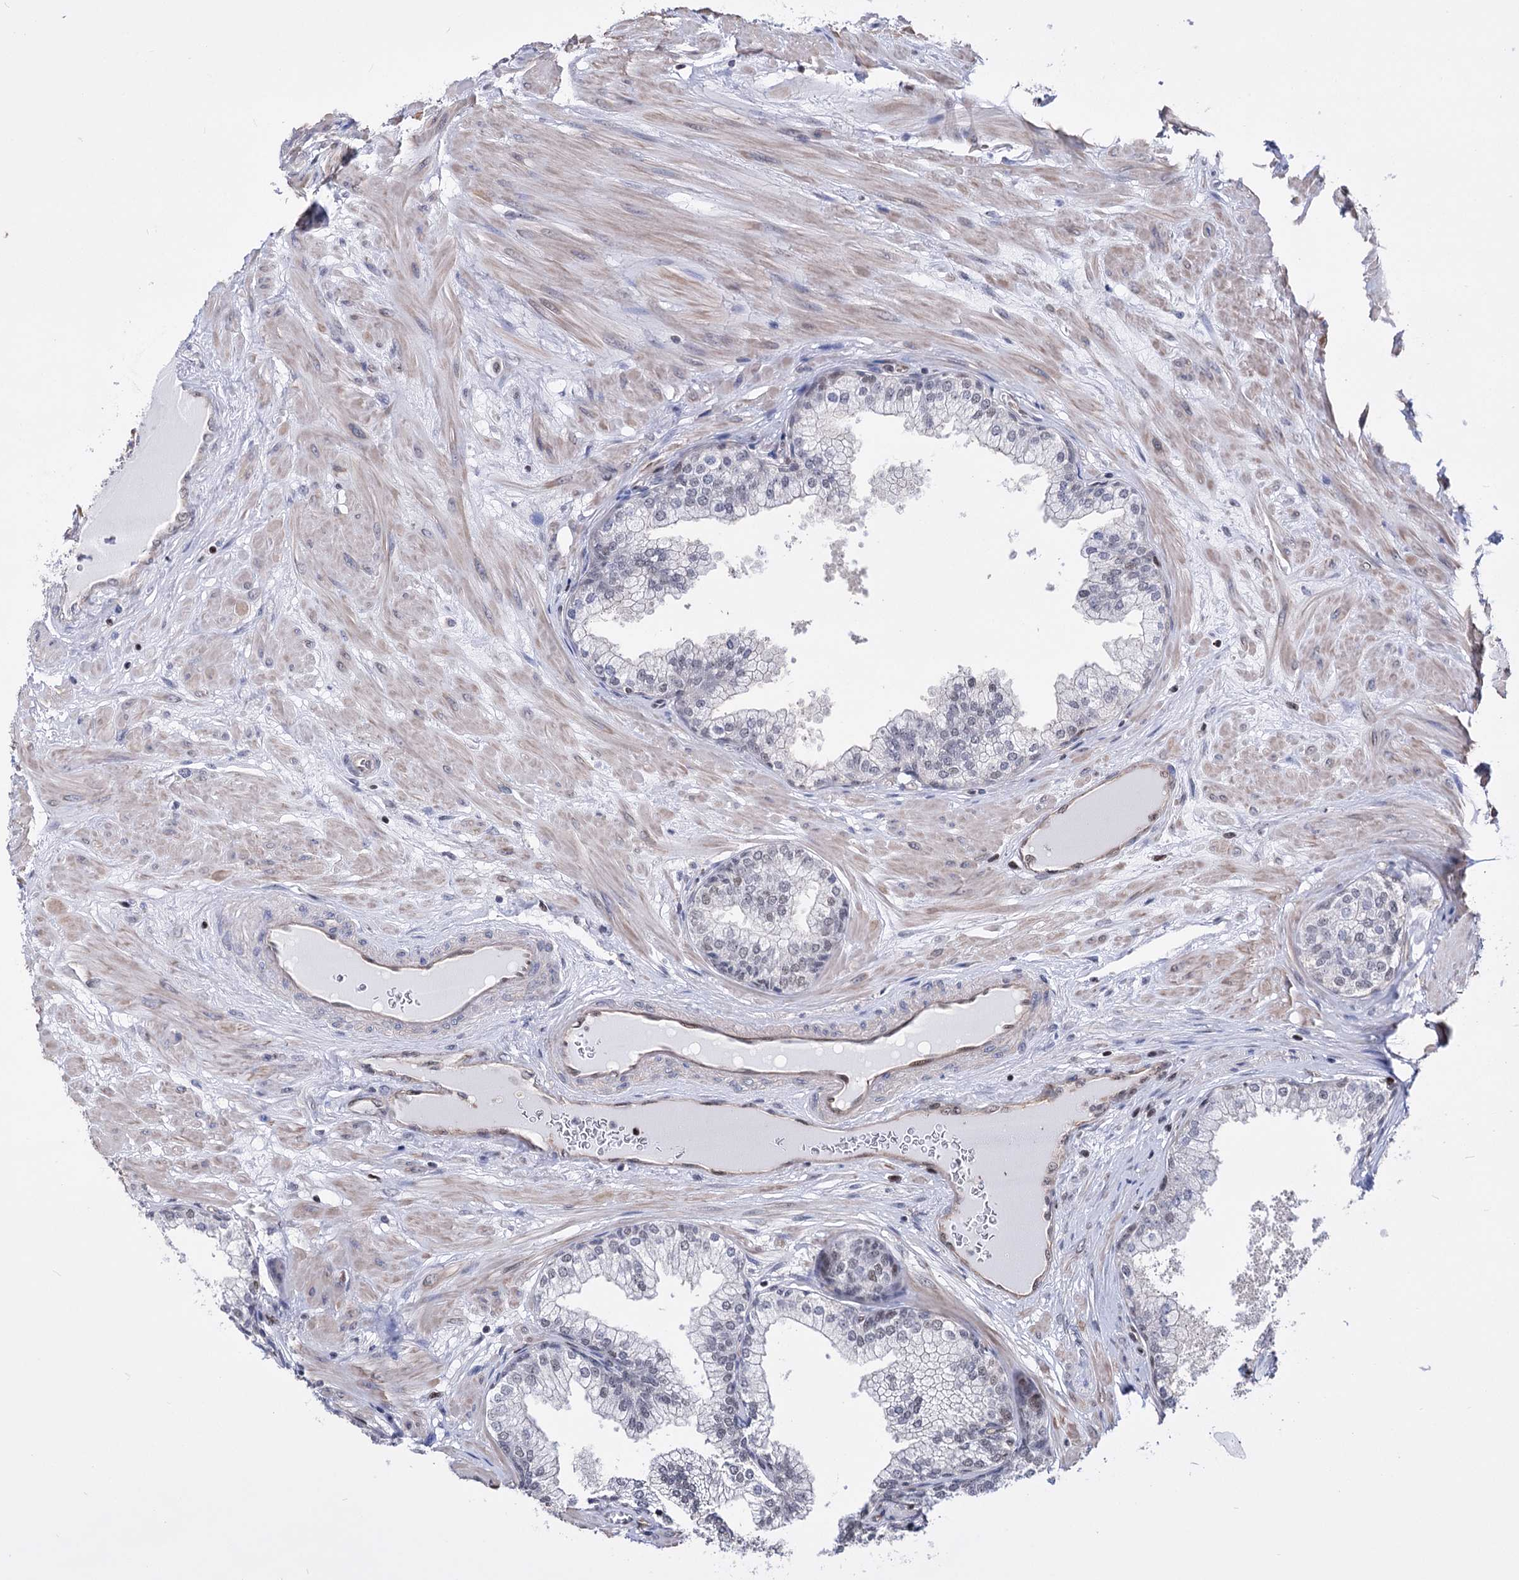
{"staining": {"intensity": "strong", "quantity": "25%-75%", "location": "nuclear"}, "tissue": "prostate", "cell_type": "Glandular cells", "image_type": "normal", "snomed": [{"axis": "morphology", "description": "Normal tissue, NOS"}, {"axis": "topography", "description": "Prostate"}], "caption": "Immunohistochemistry (DAB) staining of benign prostate exhibits strong nuclear protein positivity in about 25%-75% of glandular cells. (Stains: DAB (3,3'-diaminobenzidine) in brown, nuclei in blue, Microscopy: brightfield microscopy at high magnification).", "gene": "CHMP7", "patient": {"sex": "male", "age": 60}}